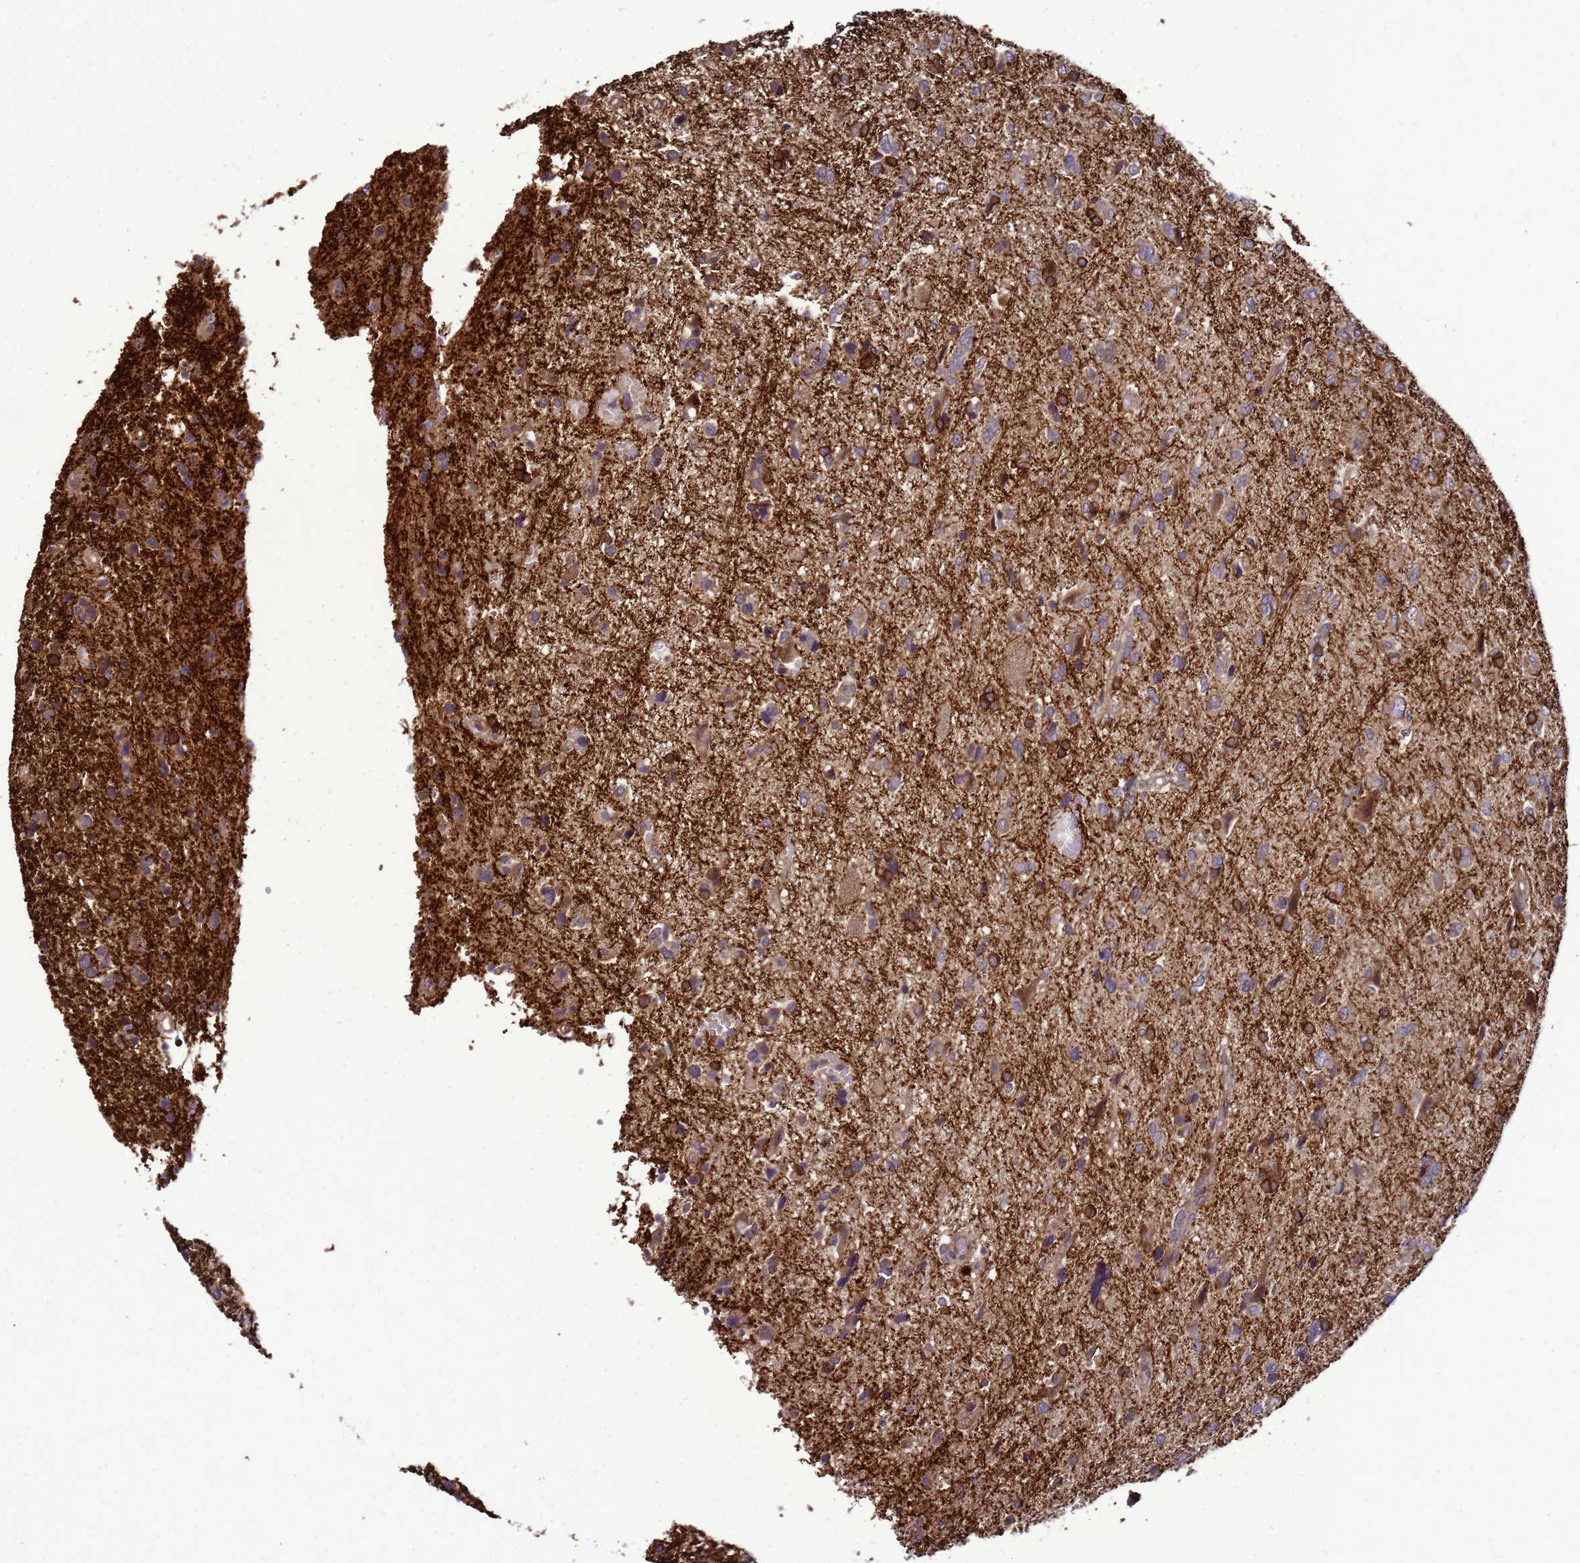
{"staining": {"intensity": "moderate", "quantity": "<25%", "location": "cytoplasmic/membranous"}, "tissue": "glioma", "cell_type": "Tumor cells", "image_type": "cancer", "snomed": [{"axis": "morphology", "description": "Glioma, malignant, High grade"}, {"axis": "topography", "description": "Brain"}], "caption": "High-grade glioma (malignant) stained with DAB (3,3'-diaminobenzidine) immunohistochemistry (IHC) demonstrates low levels of moderate cytoplasmic/membranous staining in about <25% of tumor cells.", "gene": "TRABD", "patient": {"sex": "female", "age": 59}}